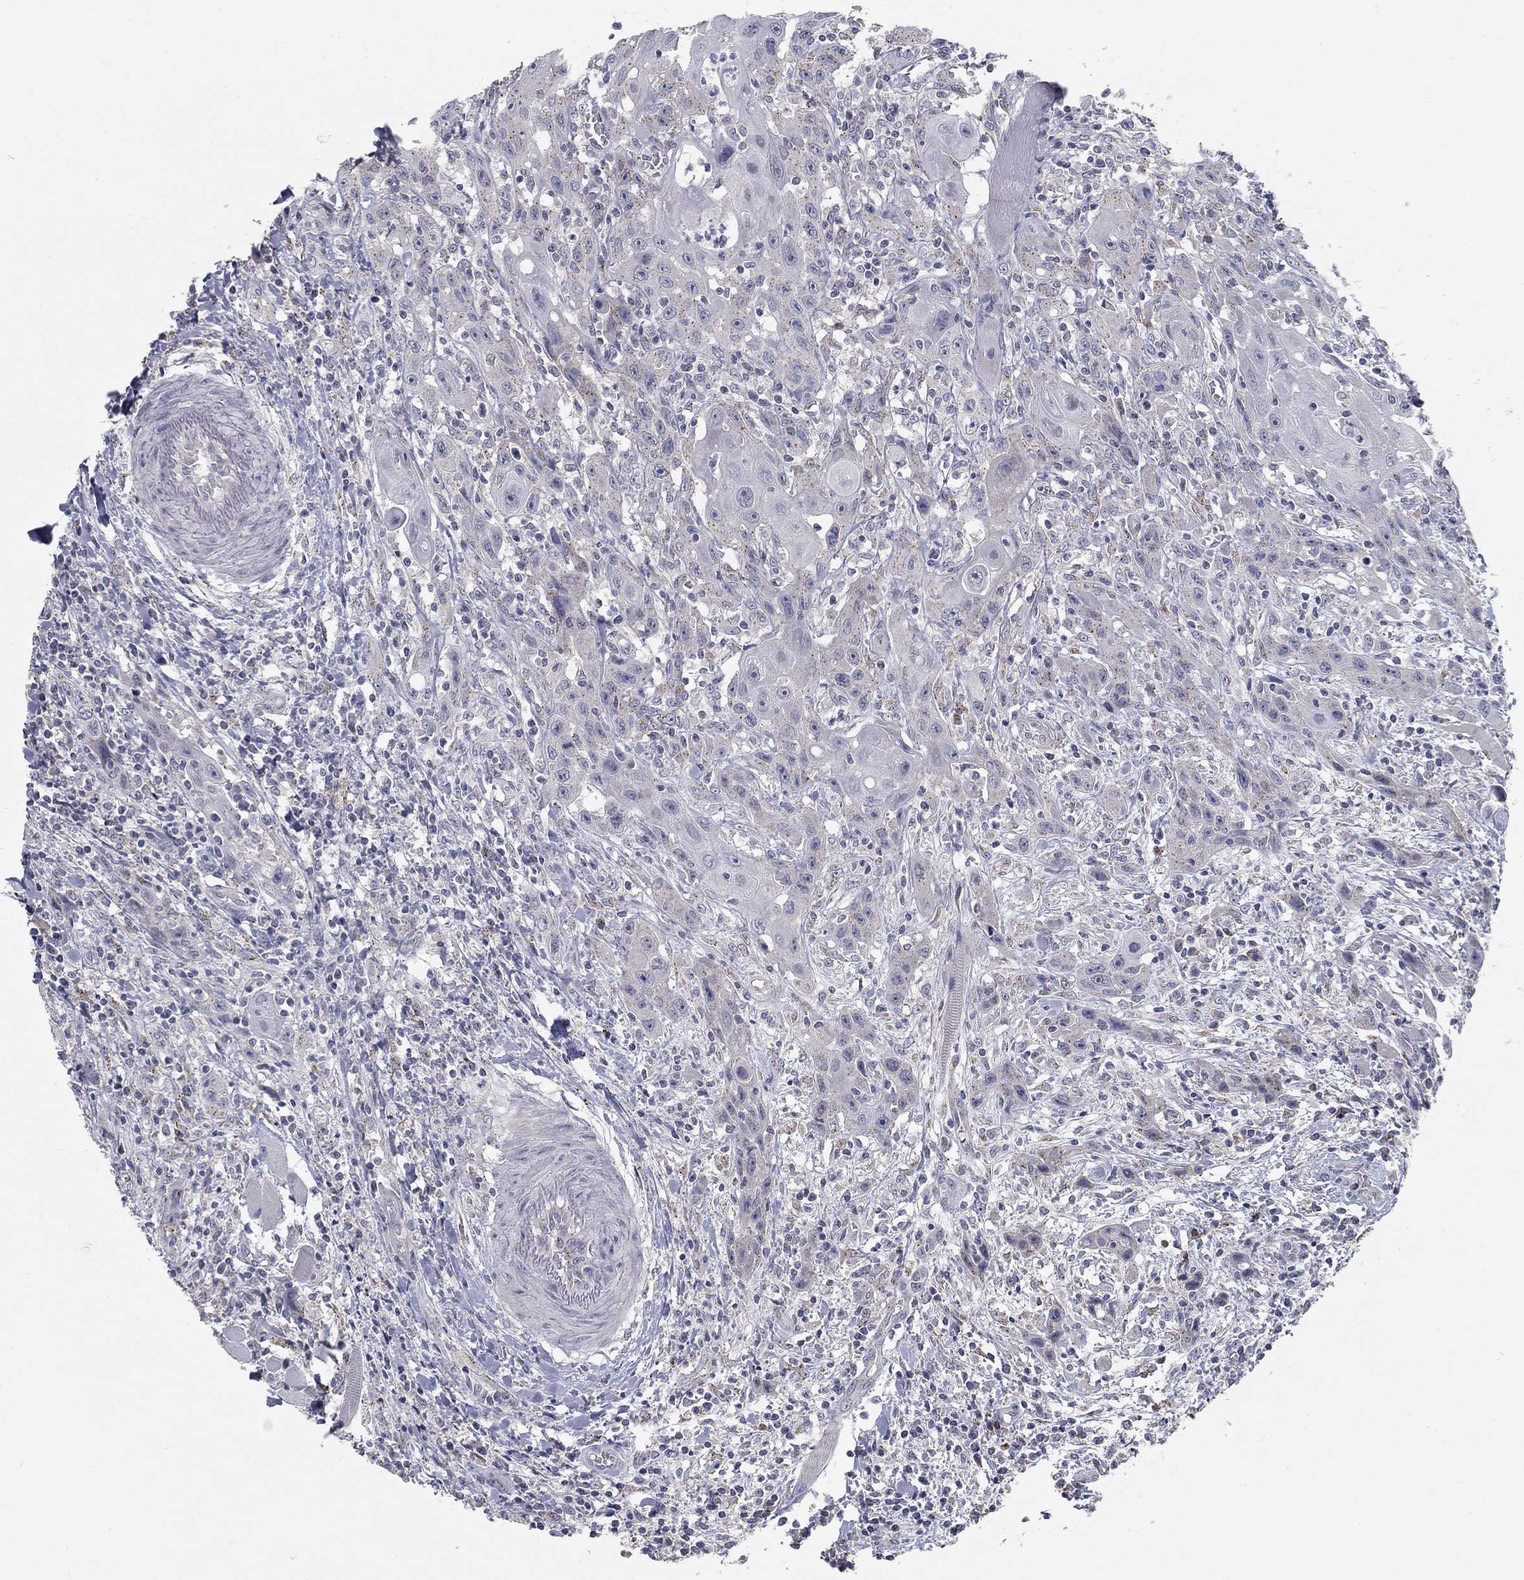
{"staining": {"intensity": "negative", "quantity": "none", "location": "none"}, "tissue": "head and neck cancer", "cell_type": "Tumor cells", "image_type": "cancer", "snomed": [{"axis": "morphology", "description": "Normal tissue, NOS"}, {"axis": "morphology", "description": "Squamous cell carcinoma, NOS"}, {"axis": "topography", "description": "Oral tissue"}, {"axis": "topography", "description": "Head-Neck"}], "caption": "Tumor cells show no significant expression in squamous cell carcinoma (head and neck).", "gene": "PANK3", "patient": {"sex": "male", "age": 71}}